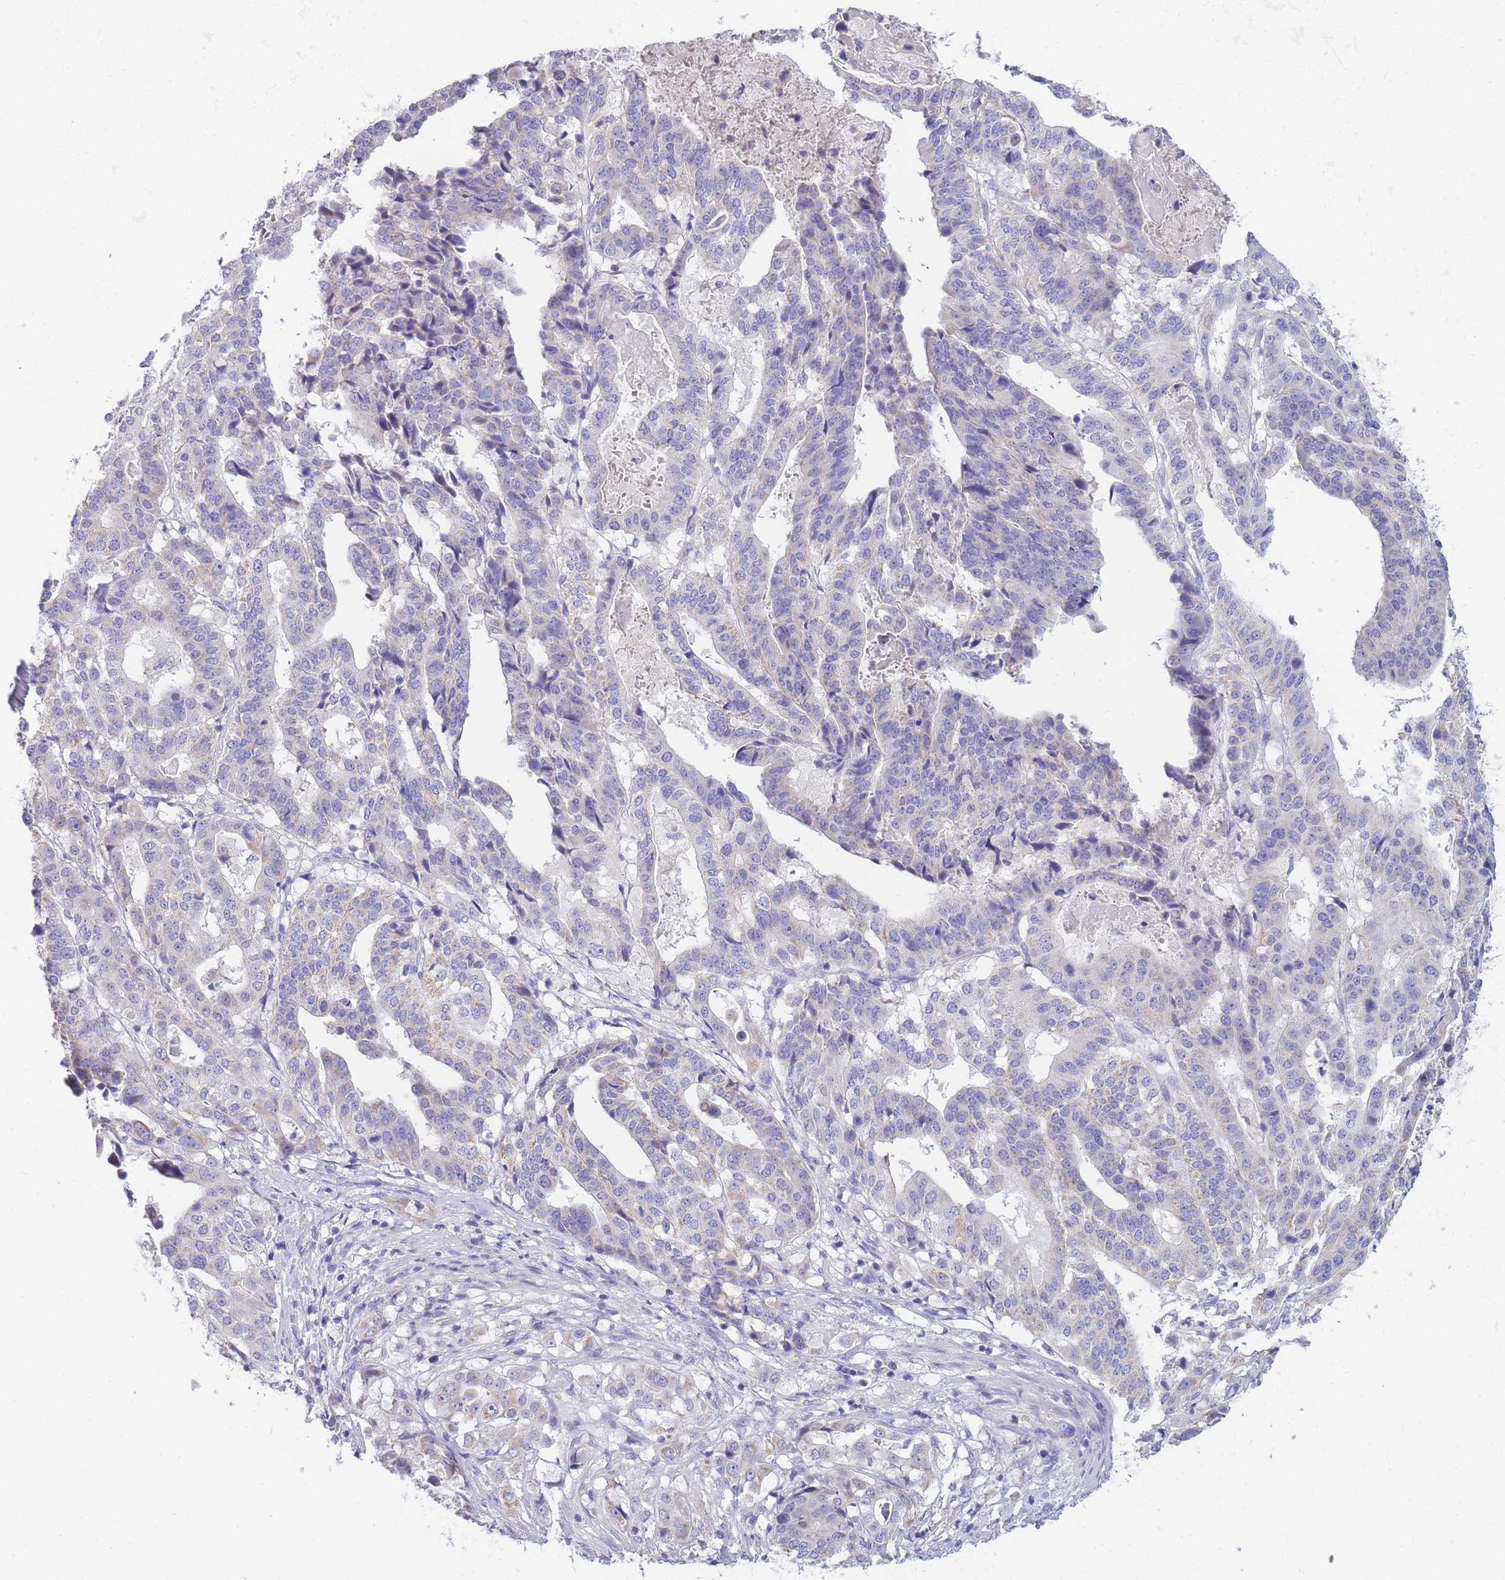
{"staining": {"intensity": "negative", "quantity": "none", "location": "none"}, "tissue": "stomach cancer", "cell_type": "Tumor cells", "image_type": "cancer", "snomed": [{"axis": "morphology", "description": "Adenocarcinoma, NOS"}, {"axis": "topography", "description": "Stomach"}], "caption": "Immunohistochemical staining of adenocarcinoma (stomach) exhibits no significant expression in tumor cells.", "gene": "DHRS11", "patient": {"sex": "male", "age": 48}}